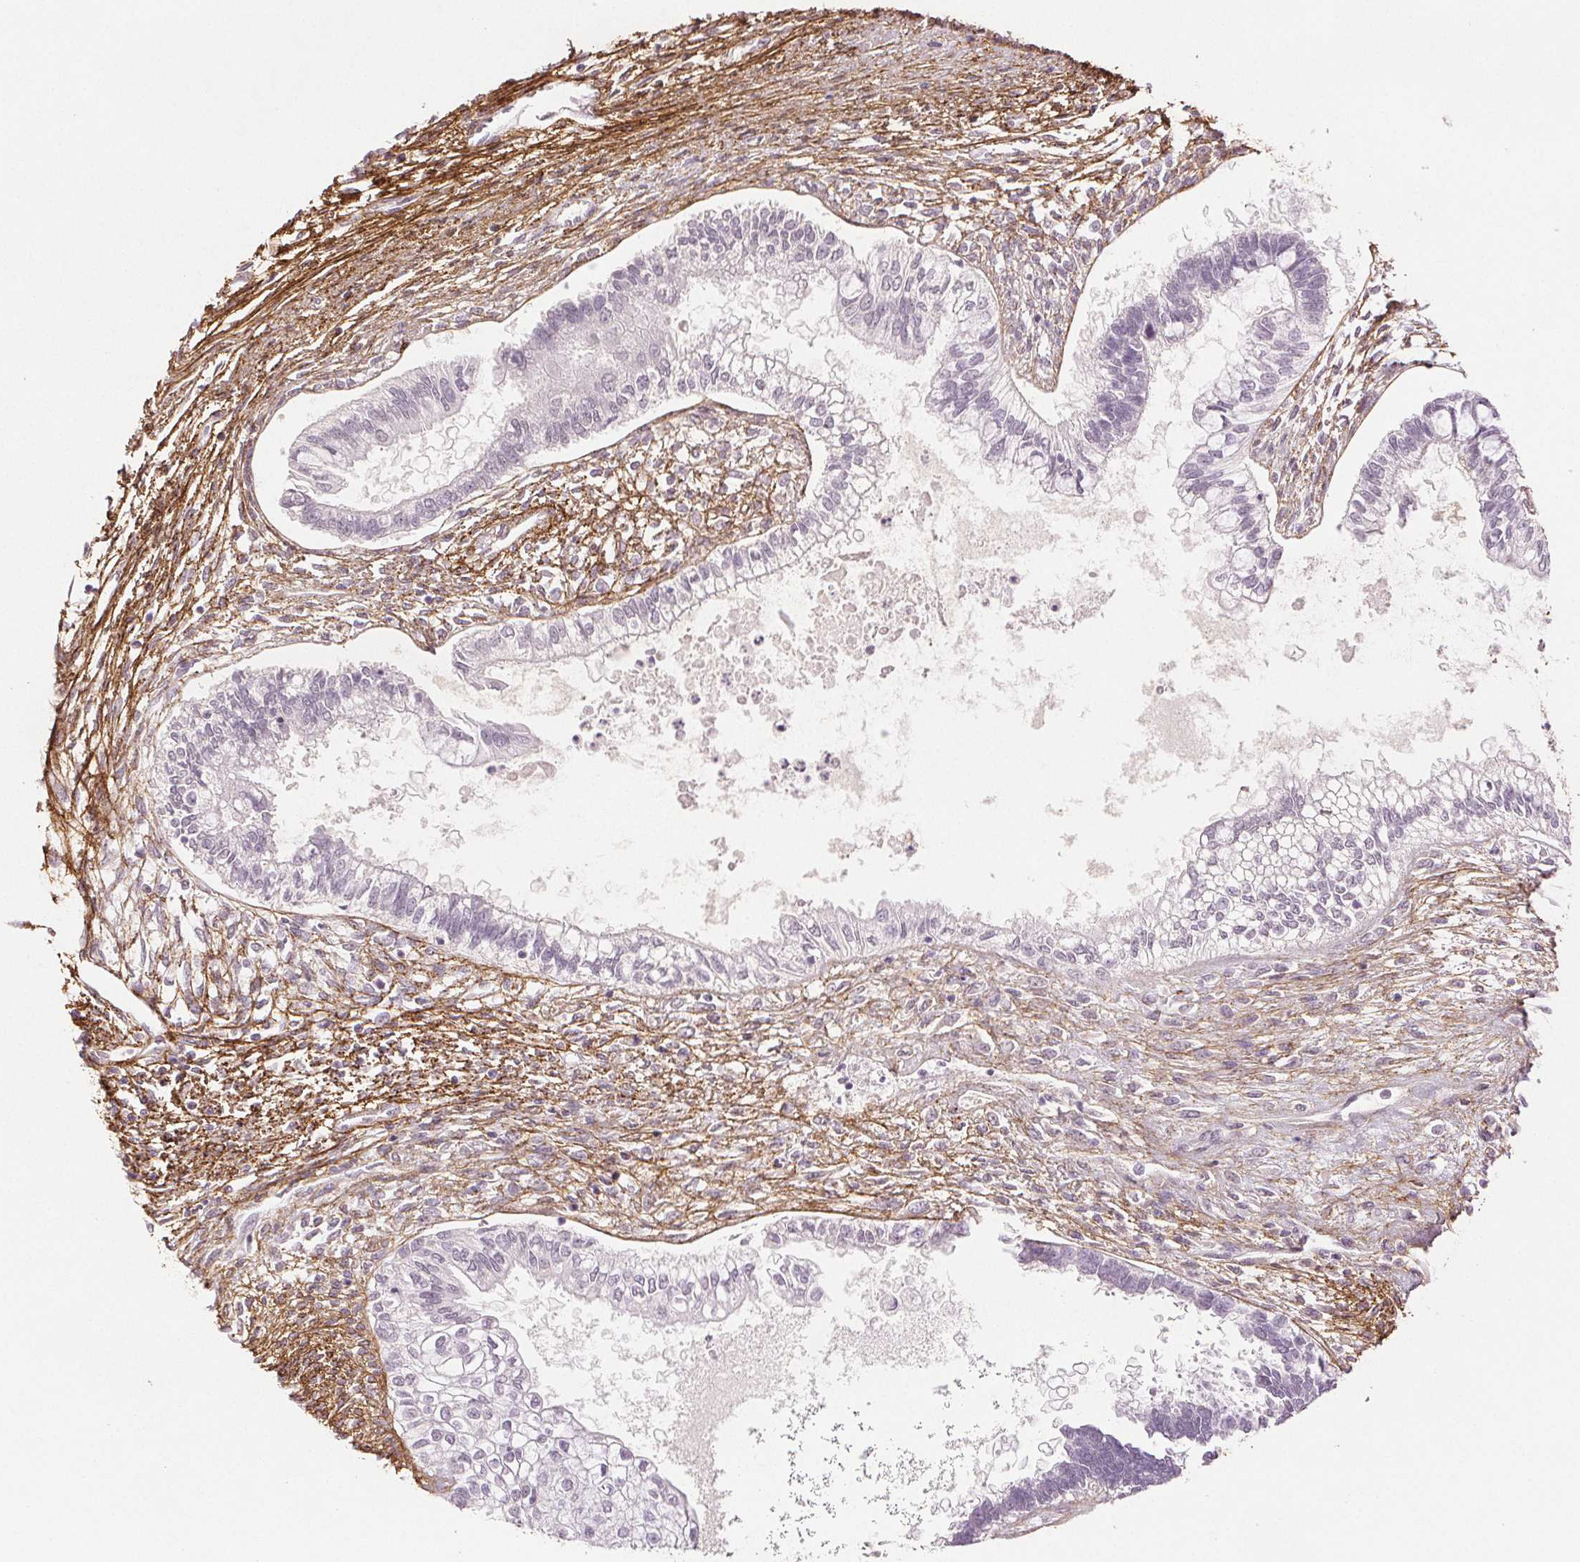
{"staining": {"intensity": "negative", "quantity": "none", "location": "none"}, "tissue": "testis cancer", "cell_type": "Tumor cells", "image_type": "cancer", "snomed": [{"axis": "morphology", "description": "Carcinoma, Embryonal, NOS"}, {"axis": "topography", "description": "Testis"}], "caption": "IHC image of human testis cancer (embryonal carcinoma) stained for a protein (brown), which reveals no expression in tumor cells.", "gene": "FBN1", "patient": {"sex": "male", "age": 37}}